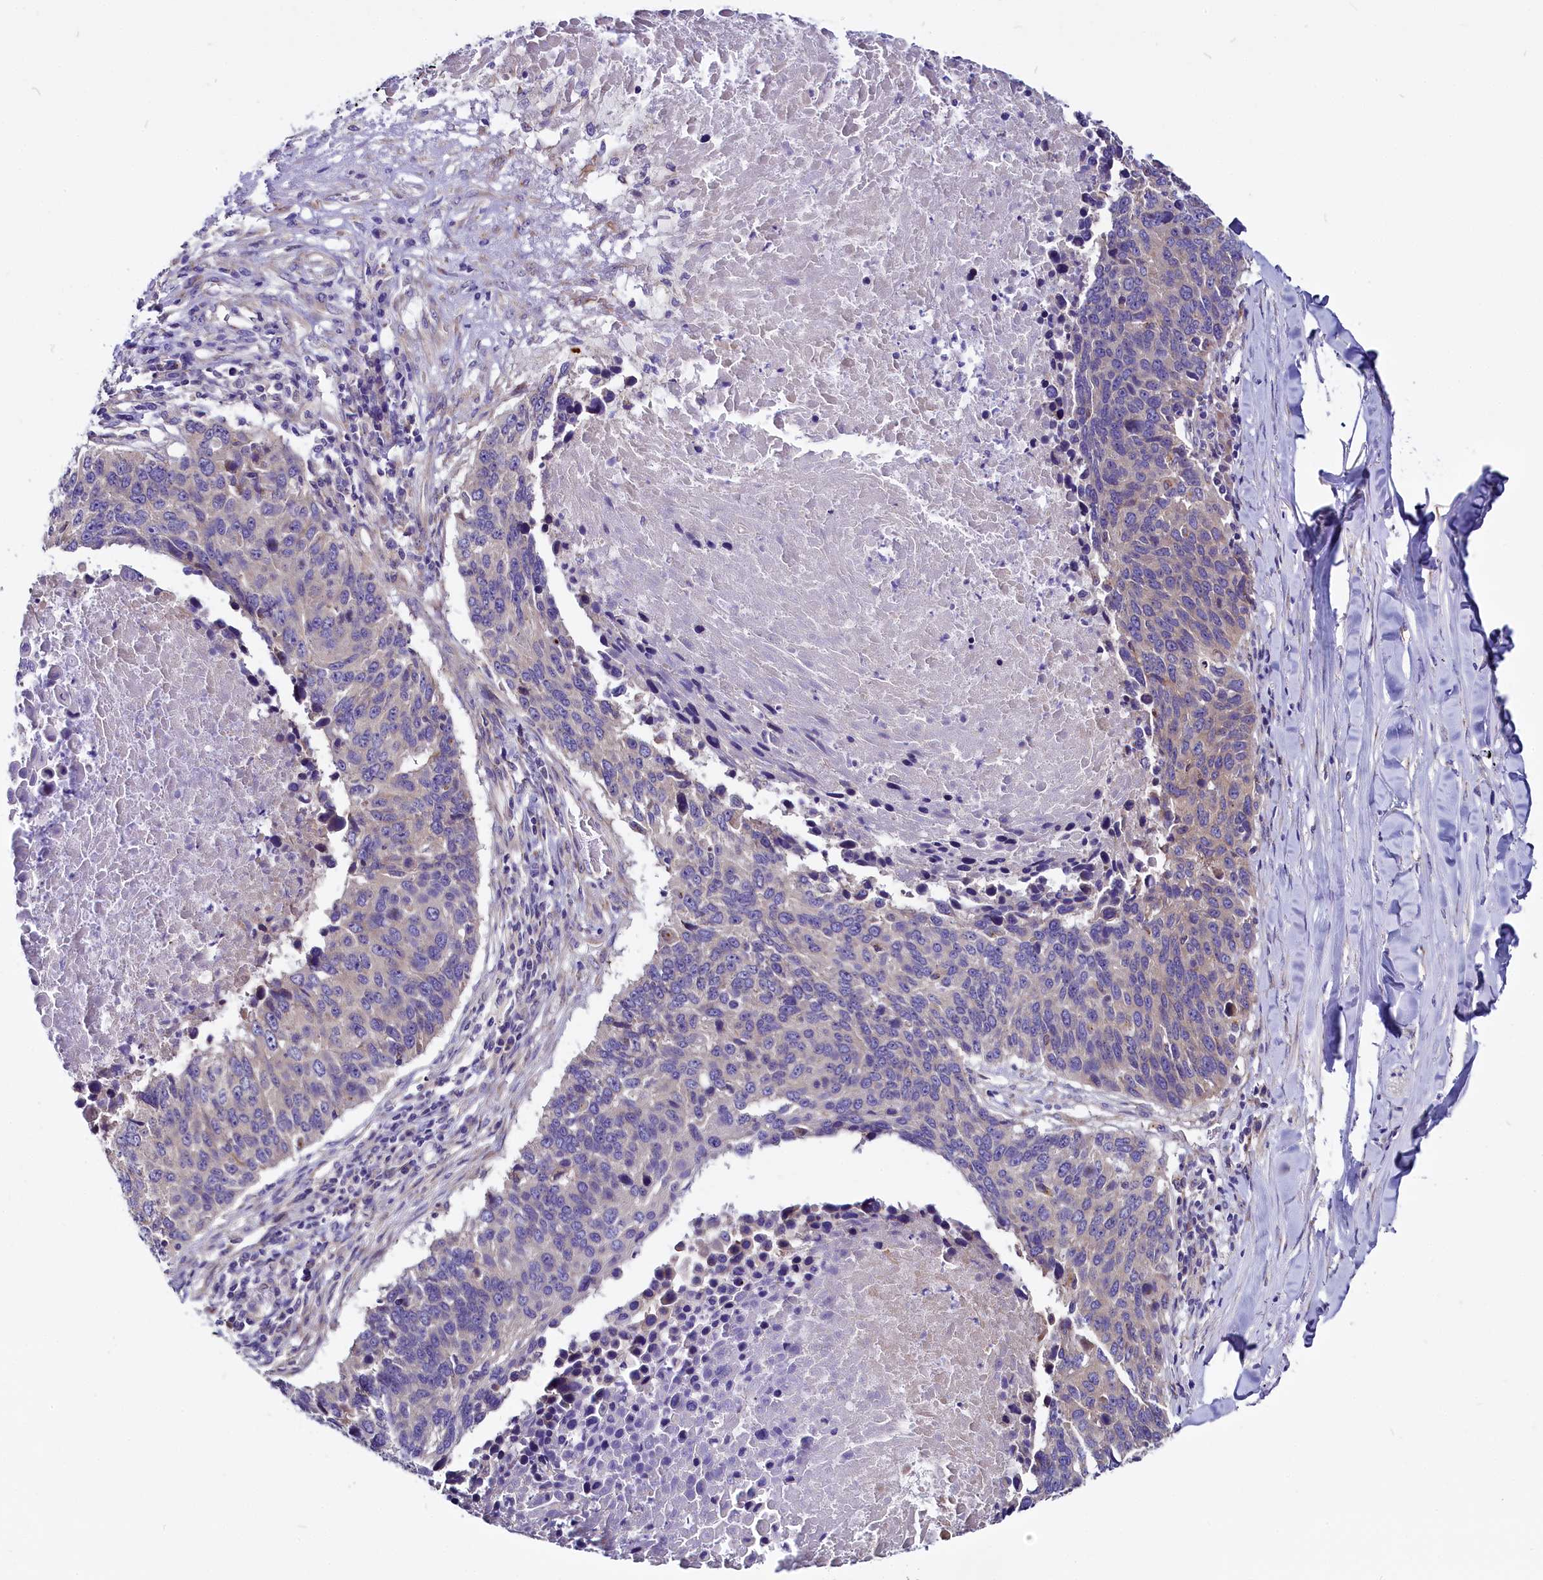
{"staining": {"intensity": "weak", "quantity": "<25%", "location": "cytoplasmic/membranous"}, "tissue": "lung cancer", "cell_type": "Tumor cells", "image_type": "cancer", "snomed": [{"axis": "morphology", "description": "Normal tissue, NOS"}, {"axis": "morphology", "description": "Squamous cell carcinoma, NOS"}, {"axis": "topography", "description": "Lymph node"}, {"axis": "topography", "description": "Lung"}], "caption": "Squamous cell carcinoma (lung) was stained to show a protein in brown. There is no significant staining in tumor cells. The staining was performed using DAB to visualize the protein expression in brown, while the nuclei were stained in blue with hematoxylin (Magnification: 20x).", "gene": "CEP170", "patient": {"sex": "male", "age": 66}}